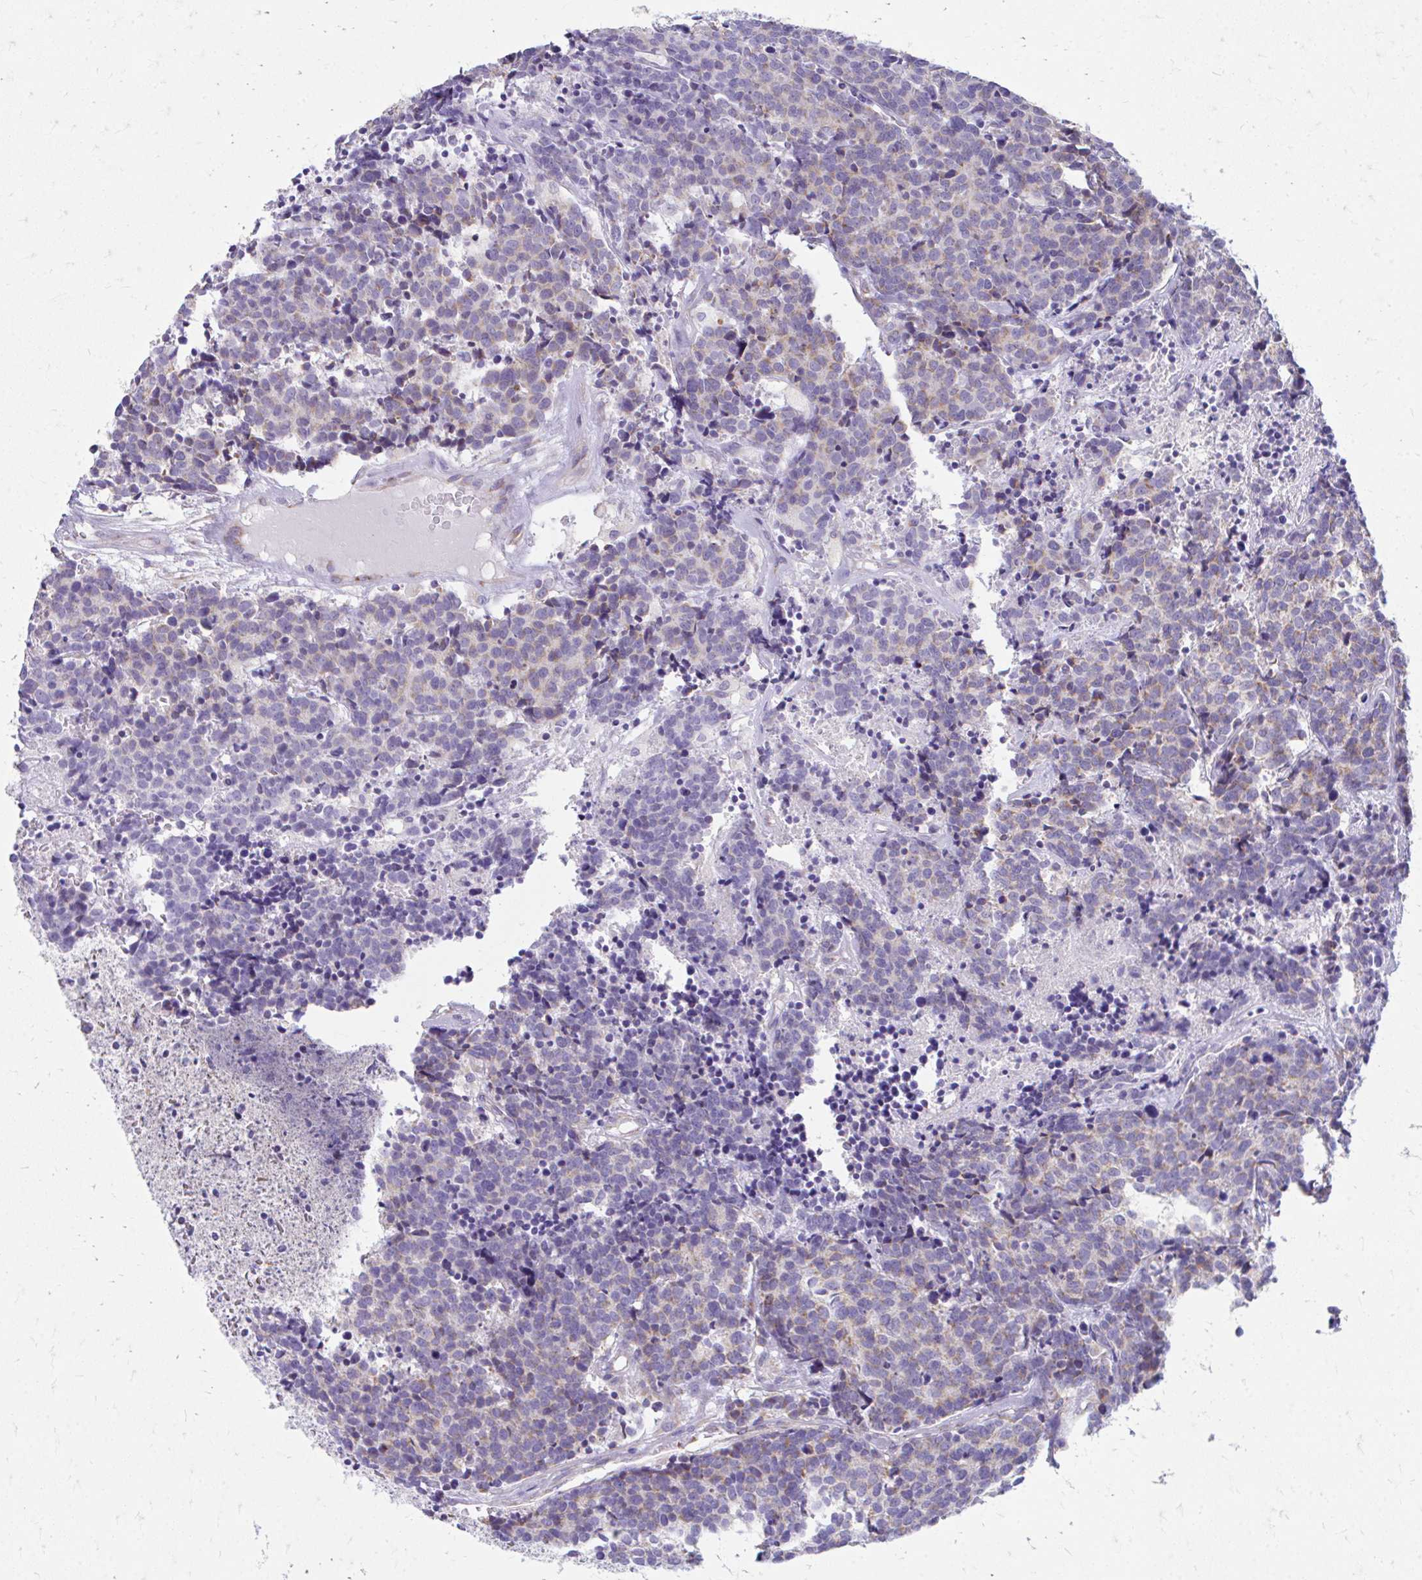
{"staining": {"intensity": "weak", "quantity": "25%-75%", "location": "cytoplasmic/membranous"}, "tissue": "carcinoid", "cell_type": "Tumor cells", "image_type": "cancer", "snomed": [{"axis": "morphology", "description": "Carcinoid, malignant, NOS"}, {"axis": "topography", "description": "Skin"}], "caption": "Protein staining exhibits weak cytoplasmic/membranous expression in about 25%-75% of tumor cells in malignant carcinoid.", "gene": "MRPL19", "patient": {"sex": "female", "age": 79}}